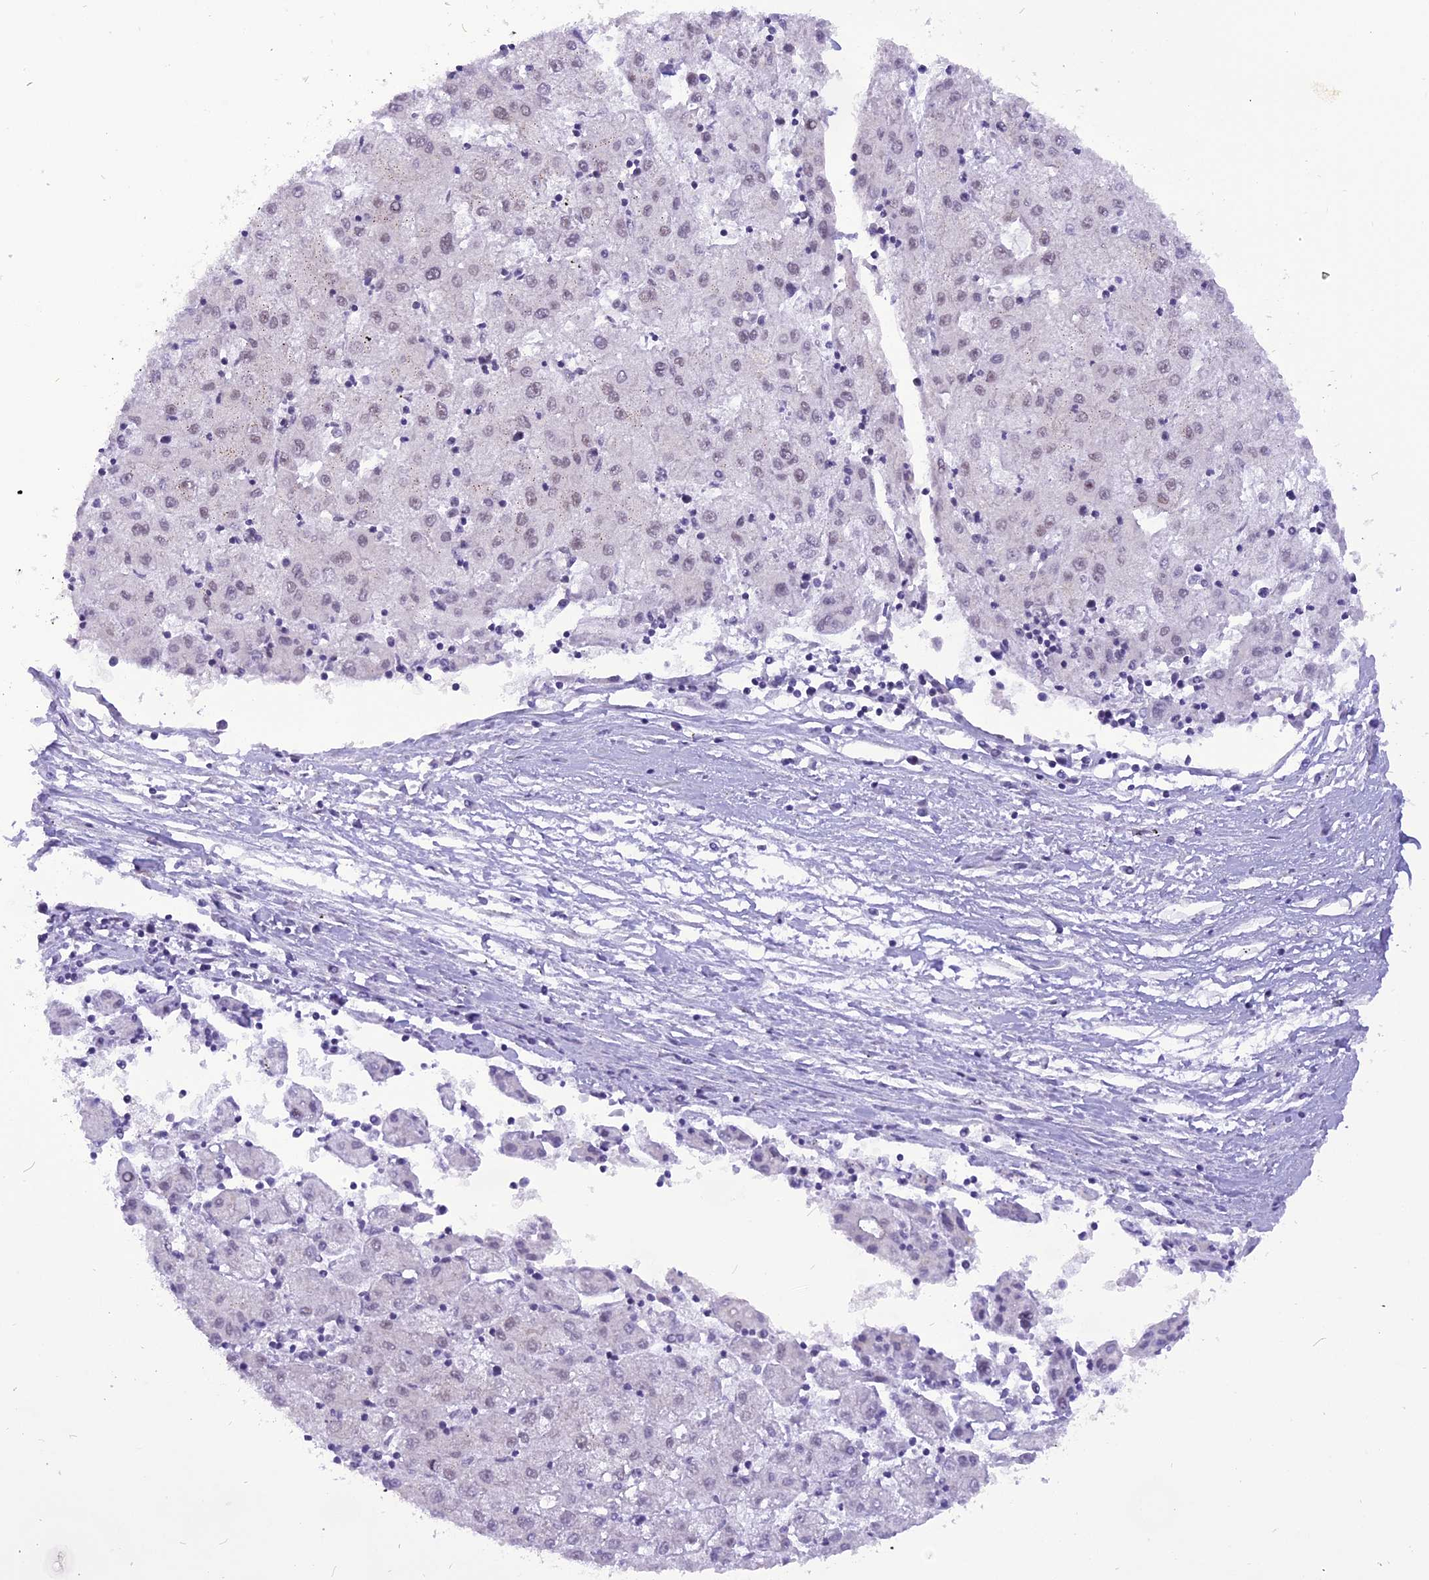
{"staining": {"intensity": "weak", "quantity": "<25%", "location": "nuclear"}, "tissue": "liver cancer", "cell_type": "Tumor cells", "image_type": "cancer", "snomed": [{"axis": "morphology", "description": "Carcinoma, Hepatocellular, NOS"}, {"axis": "topography", "description": "Liver"}], "caption": "Photomicrograph shows no protein expression in tumor cells of liver cancer tissue. (Stains: DAB (3,3'-diaminobenzidine) IHC with hematoxylin counter stain, Microscopy: brightfield microscopy at high magnification).", "gene": "IRF2BP1", "patient": {"sex": "male", "age": 72}}